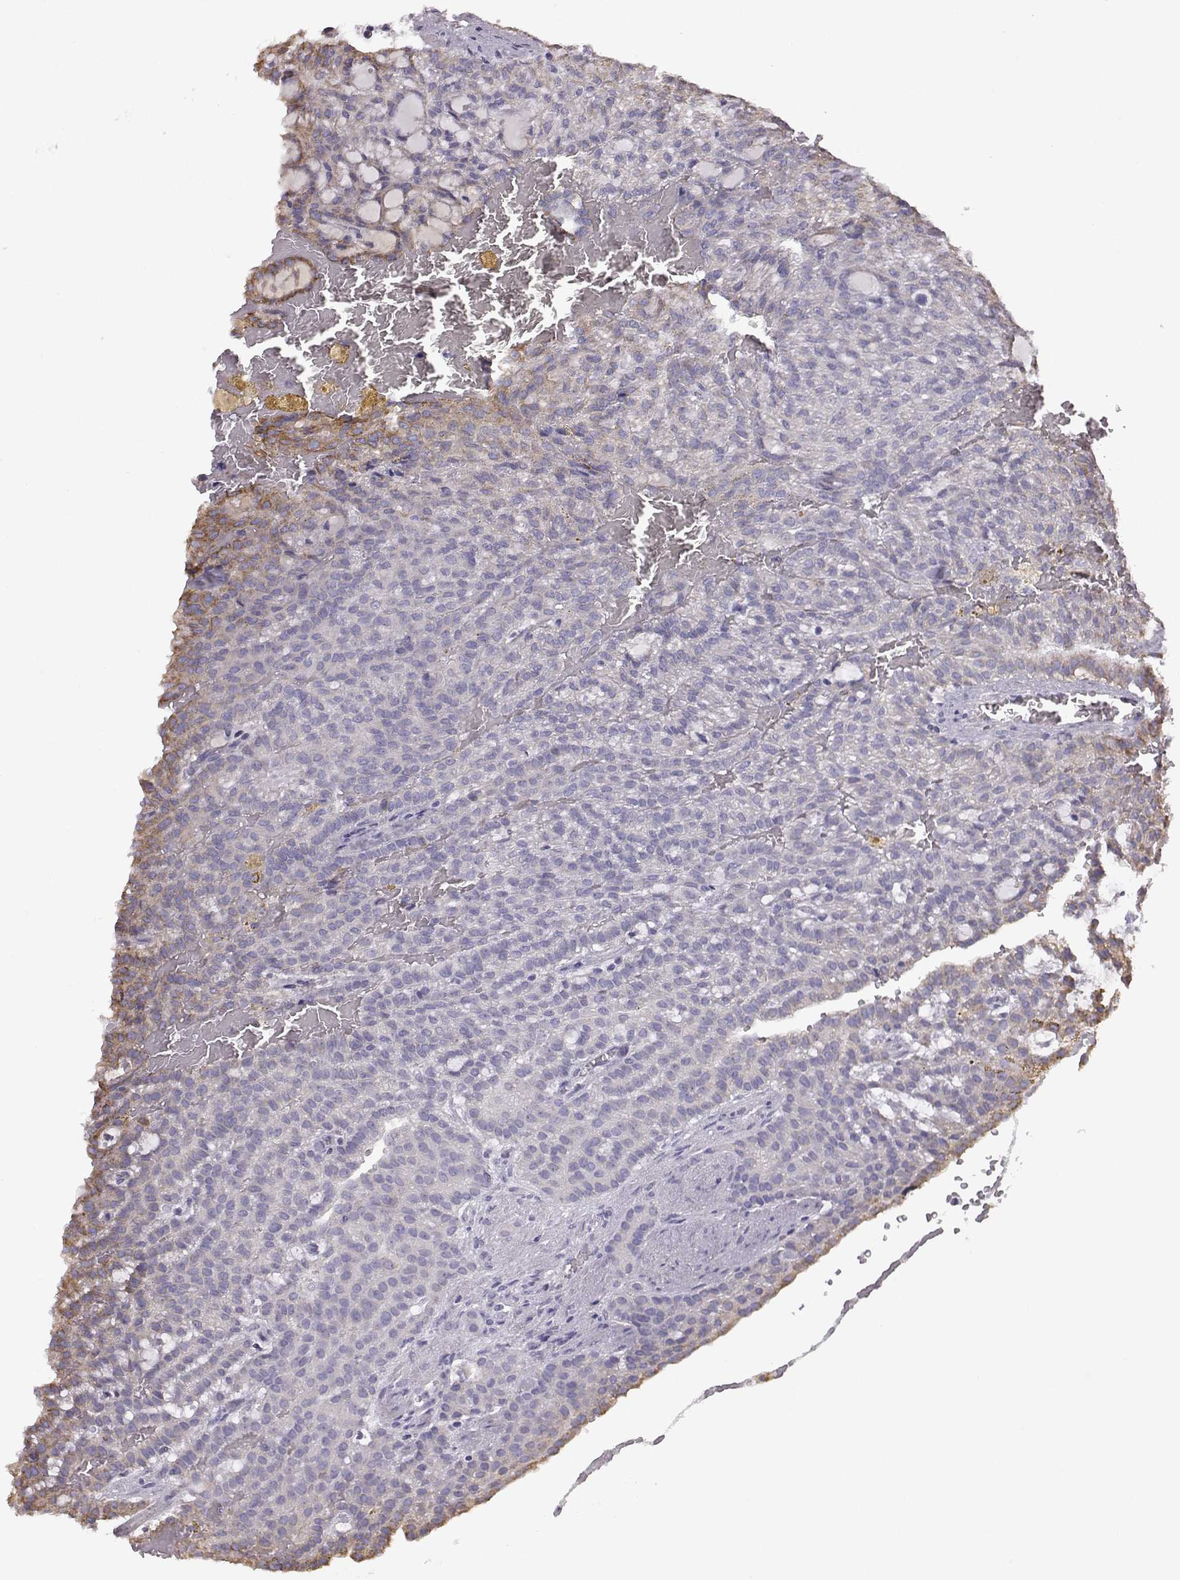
{"staining": {"intensity": "moderate", "quantity": "<25%", "location": "cytoplasmic/membranous"}, "tissue": "renal cancer", "cell_type": "Tumor cells", "image_type": "cancer", "snomed": [{"axis": "morphology", "description": "Adenocarcinoma, NOS"}, {"axis": "topography", "description": "Kidney"}], "caption": "This histopathology image demonstrates renal adenocarcinoma stained with IHC to label a protein in brown. The cytoplasmic/membranous of tumor cells show moderate positivity for the protein. Nuclei are counter-stained blue.", "gene": "DDC", "patient": {"sex": "male", "age": 63}}